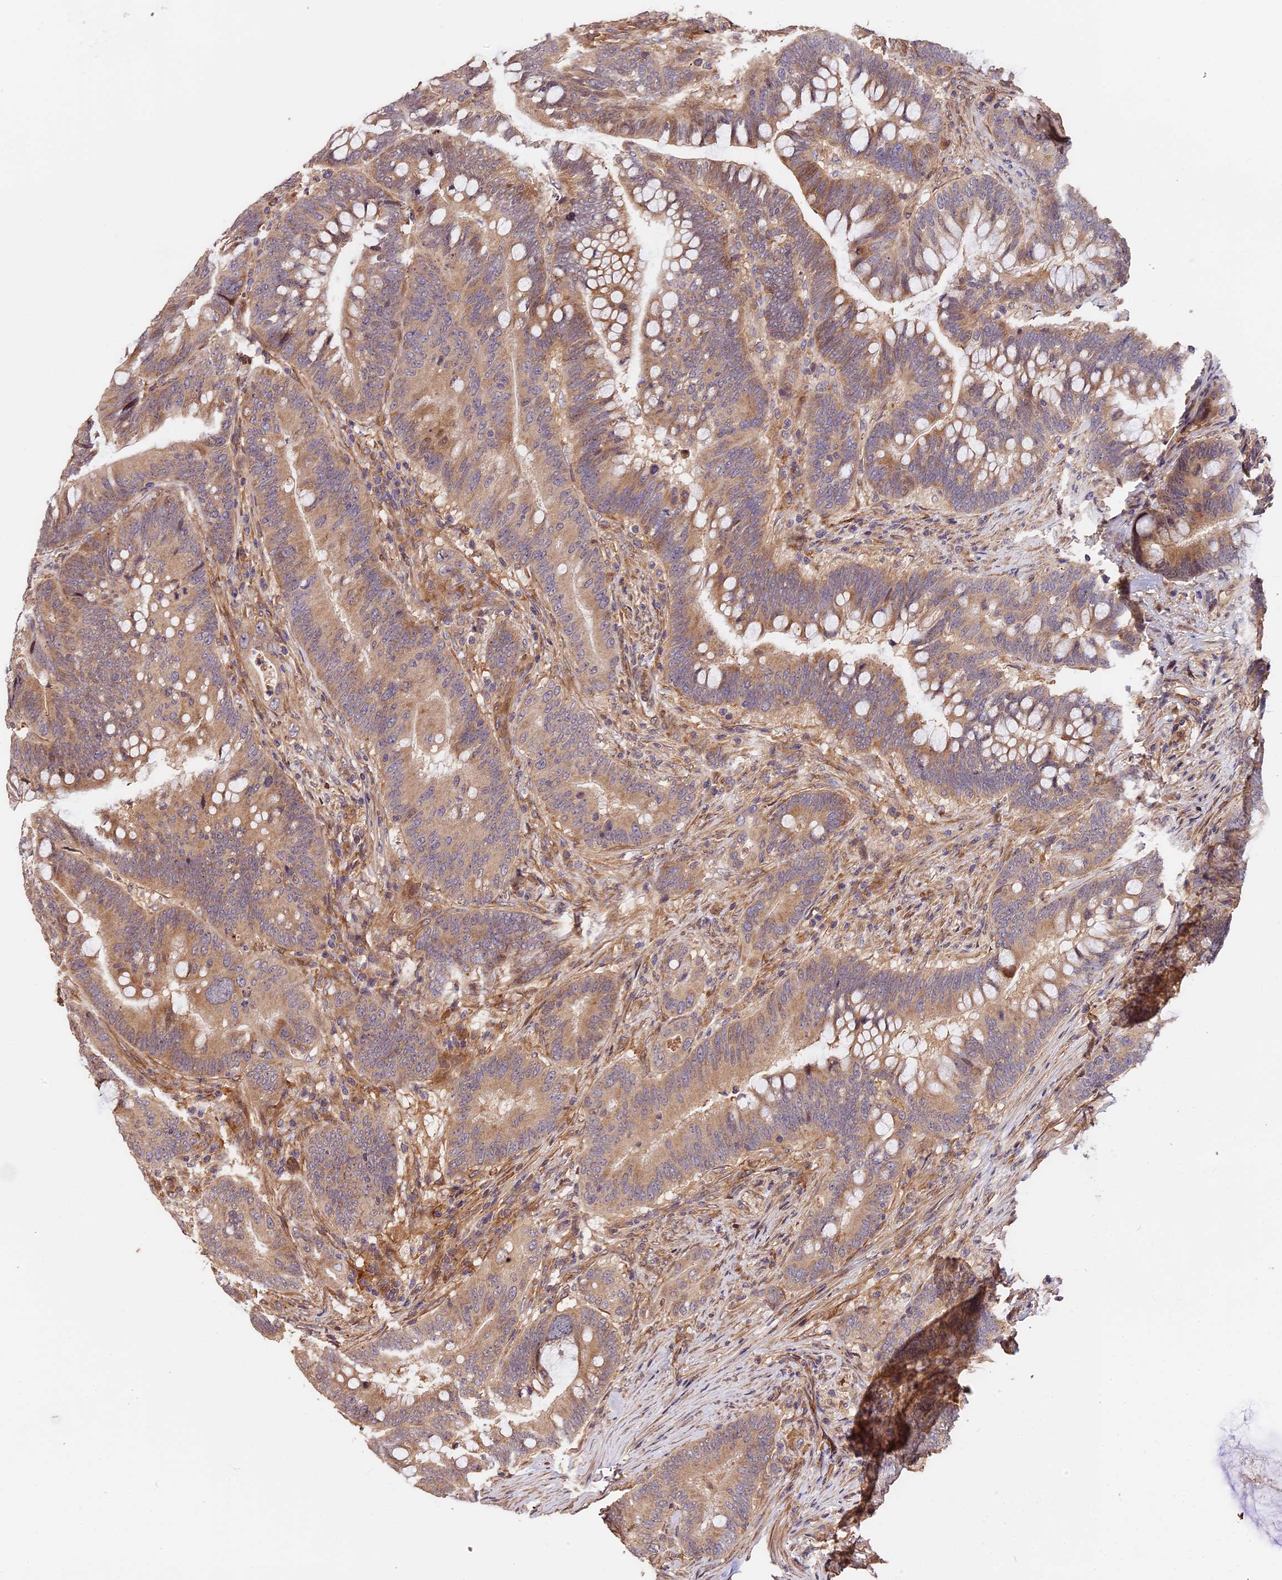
{"staining": {"intensity": "moderate", "quantity": ">75%", "location": "cytoplasmic/membranous"}, "tissue": "colorectal cancer", "cell_type": "Tumor cells", "image_type": "cancer", "snomed": [{"axis": "morphology", "description": "Adenocarcinoma, NOS"}, {"axis": "topography", "description": "Colon"}], "caption": "There is medium levels of moderate cytoplasmic/membranous staining in tumor cells of adenocarcinoma (colorectal), as demonstrated by immunohistochemical staining (brown color).", "gene": "ARHGAP17", "patient": {"sex": "female", "age": 66}}